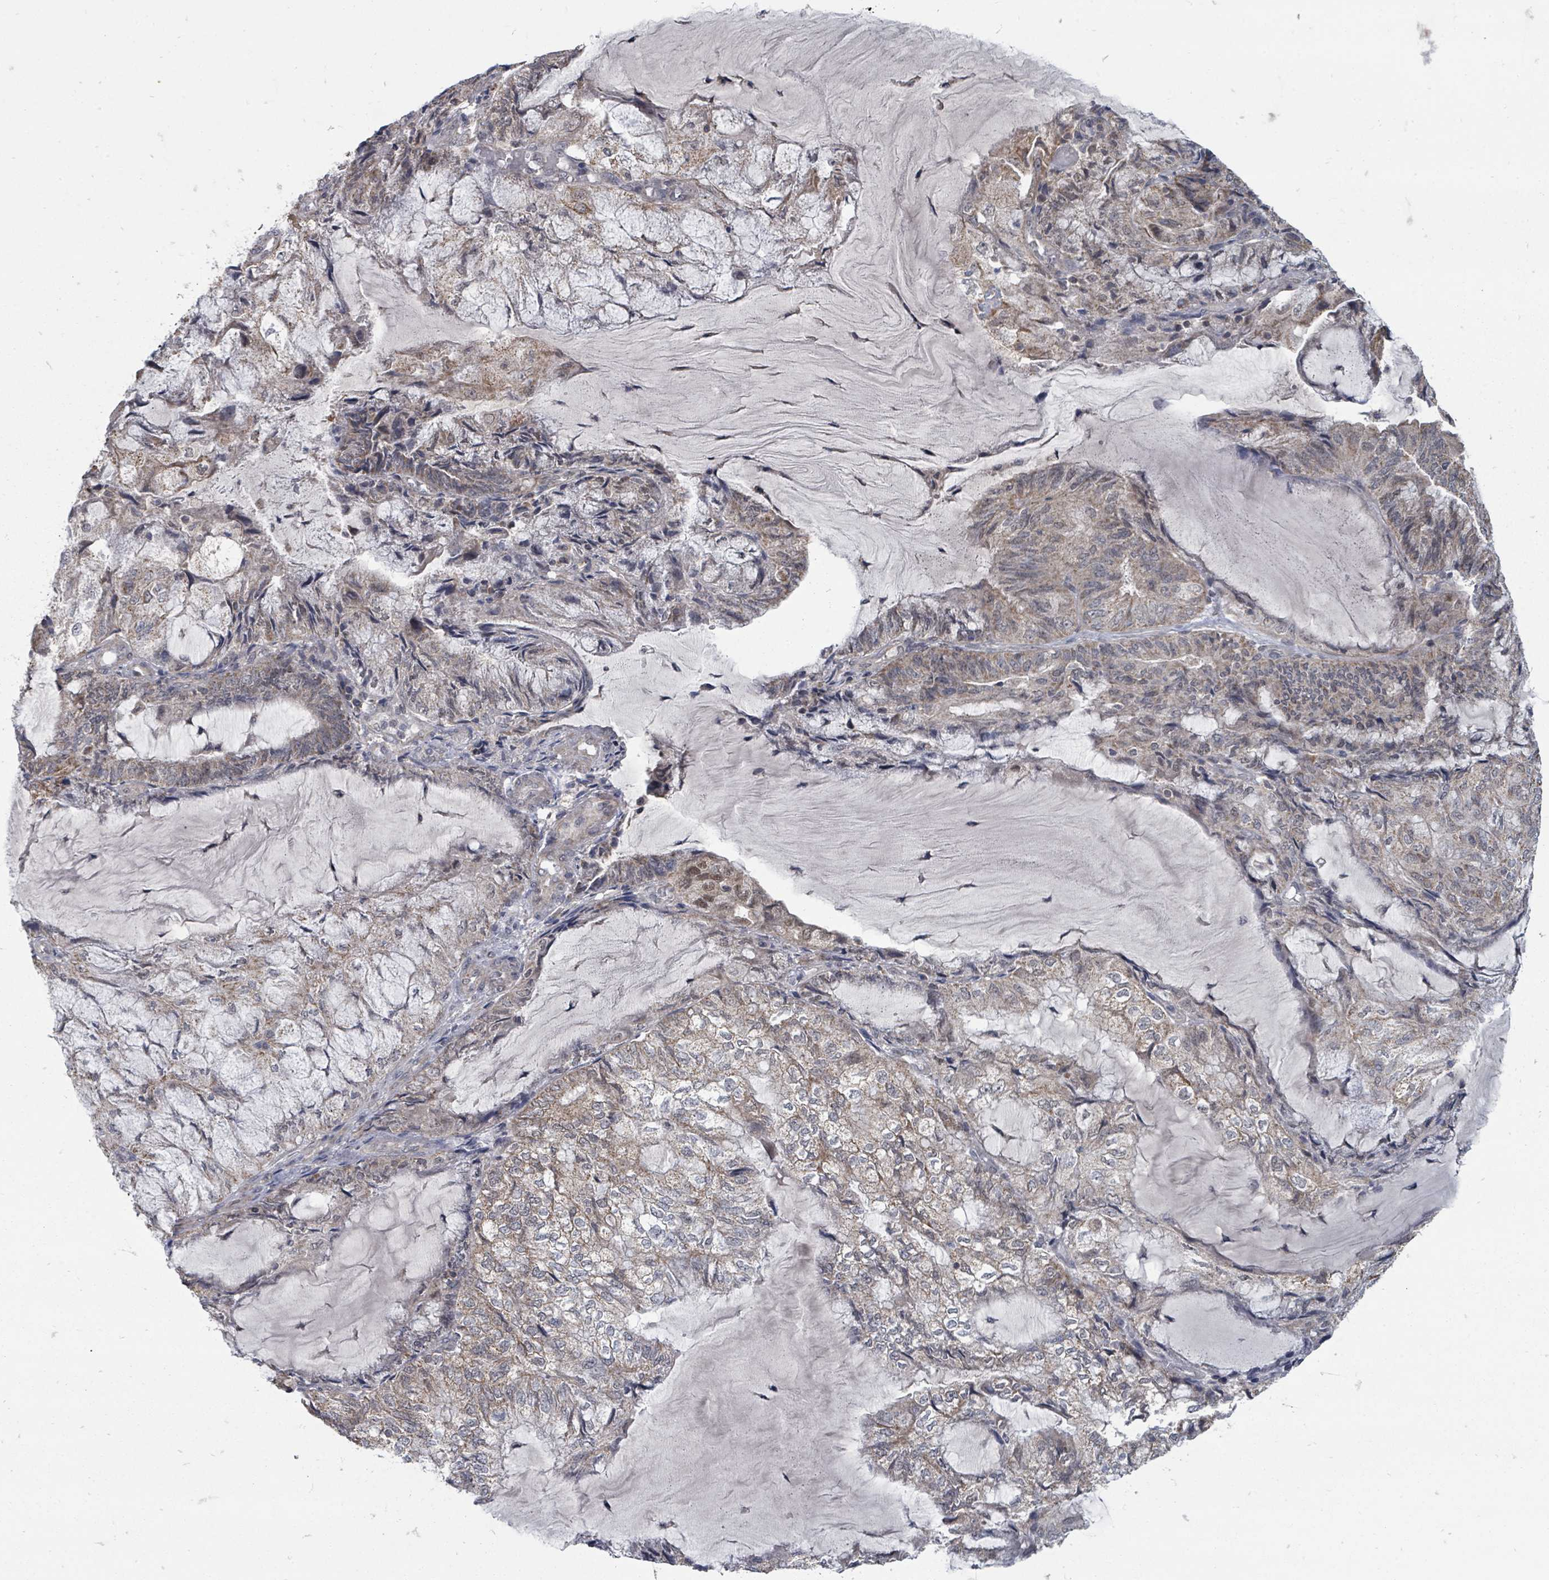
{"staining": {"intensity": "moderate", "quantity": "25%-75%", "location": "cytoplasmic/membranous"}, "tissue": "endometrial cancer", "cell_type": "Tumor cells", "image_type": "cancer", "snomed": [{"axis": "morphology", "description": "Adenocarcinoma, NOS"}, {"axis": "topography", "description": "Endometrium"}], "caption": "A high-resolution image shows immunohistochemistry (IHC) staining of endometrial adenocarcinoma, which demonstrates moderate cytoplasmic/membranous expression in about 25%-75% of tumor cells. The staining was performed using DAB (3,3'-diaminobenzidine) to visualize the protein expression in brown, while the nuclei were stained in blue with hematoxylin (Magnification: 20x).", "gene": "MAGOHB", "patient": {"sex": "female", "age": 81}}